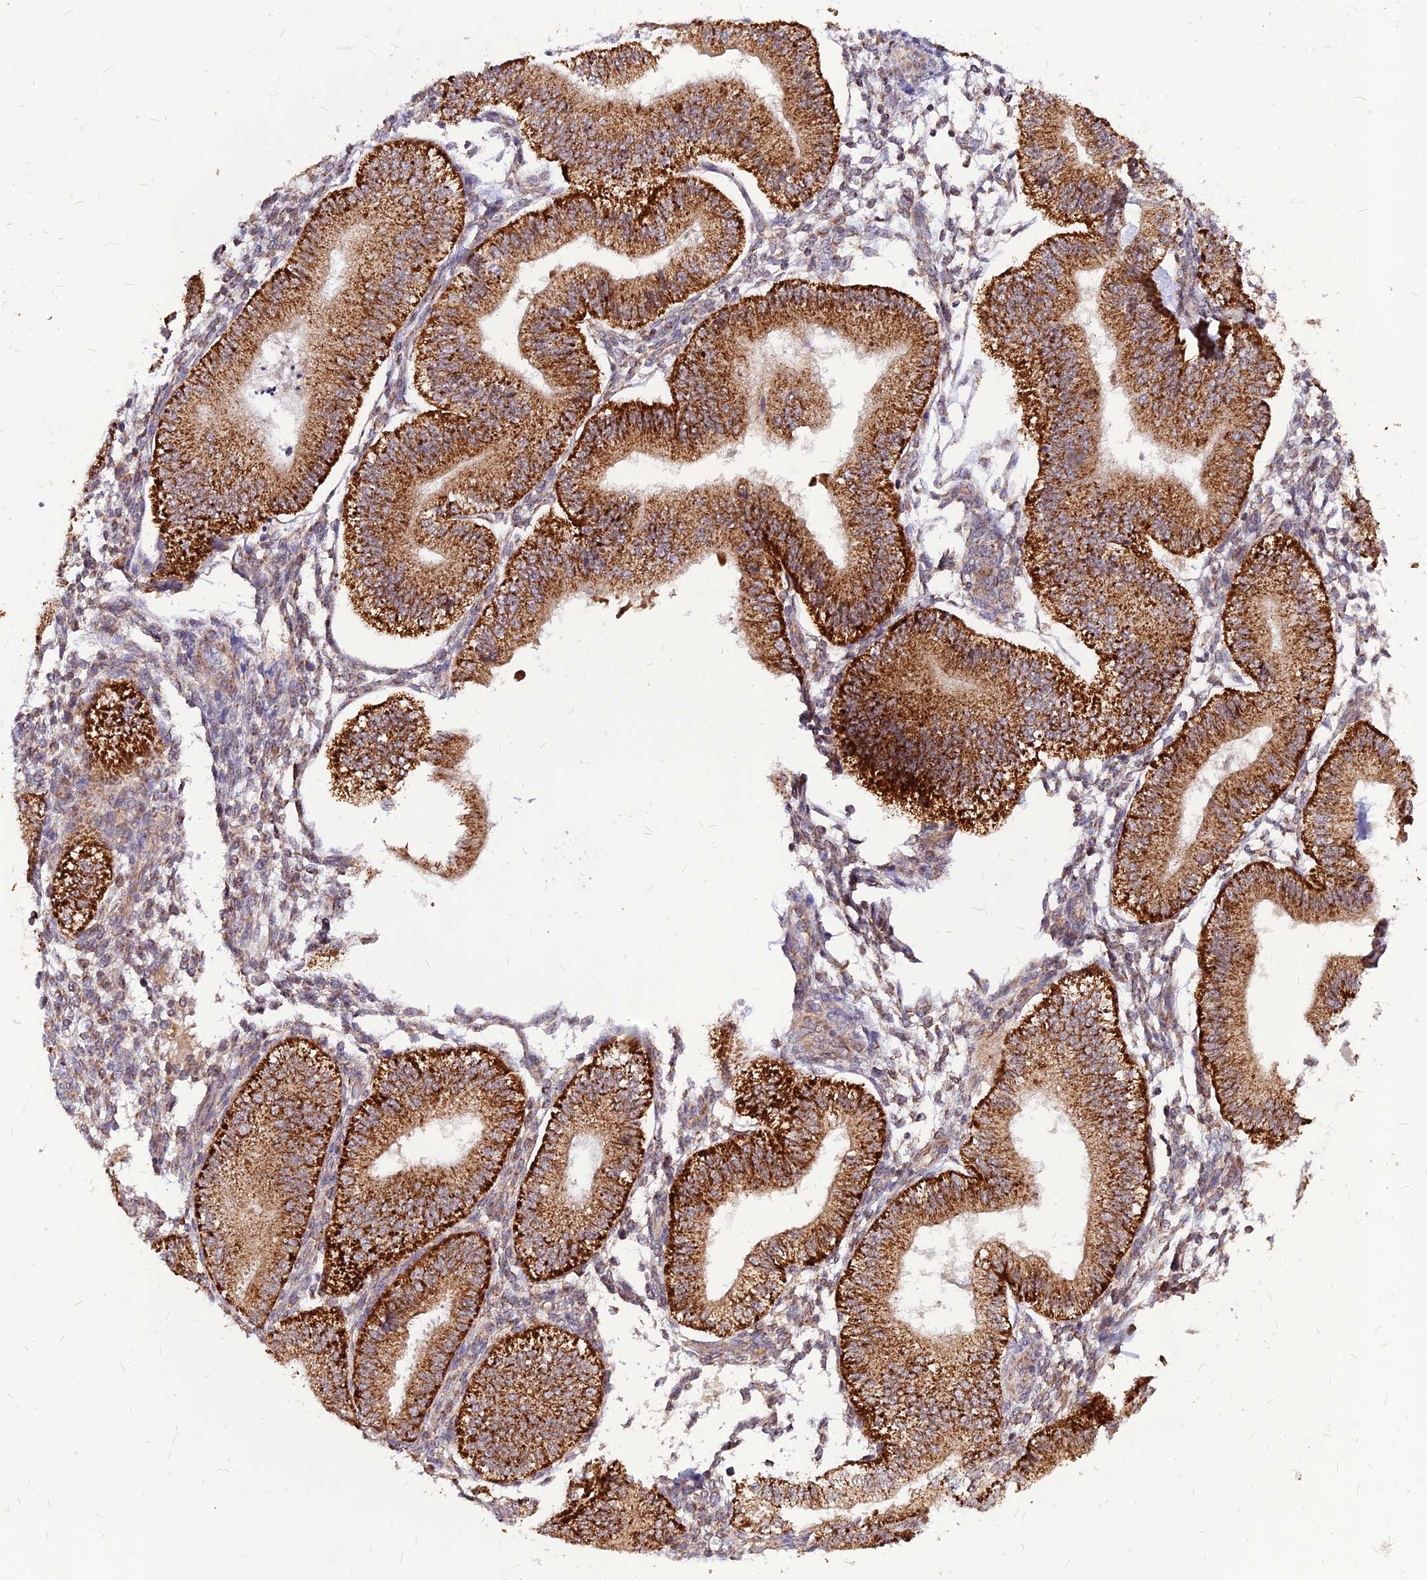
{"staining": {"intensity": "moderate", "quantity": "<25%", "location": "cytoplasmic/membranous"}, "tissue": "endometrium", "cell_type": "Cells in endometrial stroma", "image_type": "normal", "snomed": [{"axis": "morphology", "description": "Normal tissue, NOS"}, {"axis": "topography", "description": "Endometrium"}], "caption": "Cells in endometrial stroma reveal moderate cytoplasmic/membranous expression in about <25% of cells in normal endometrium. (IHC, brightfield microscopy, high magnification).", "gene": "ECI1", "patient": {"sex": "female", "age": 39}}